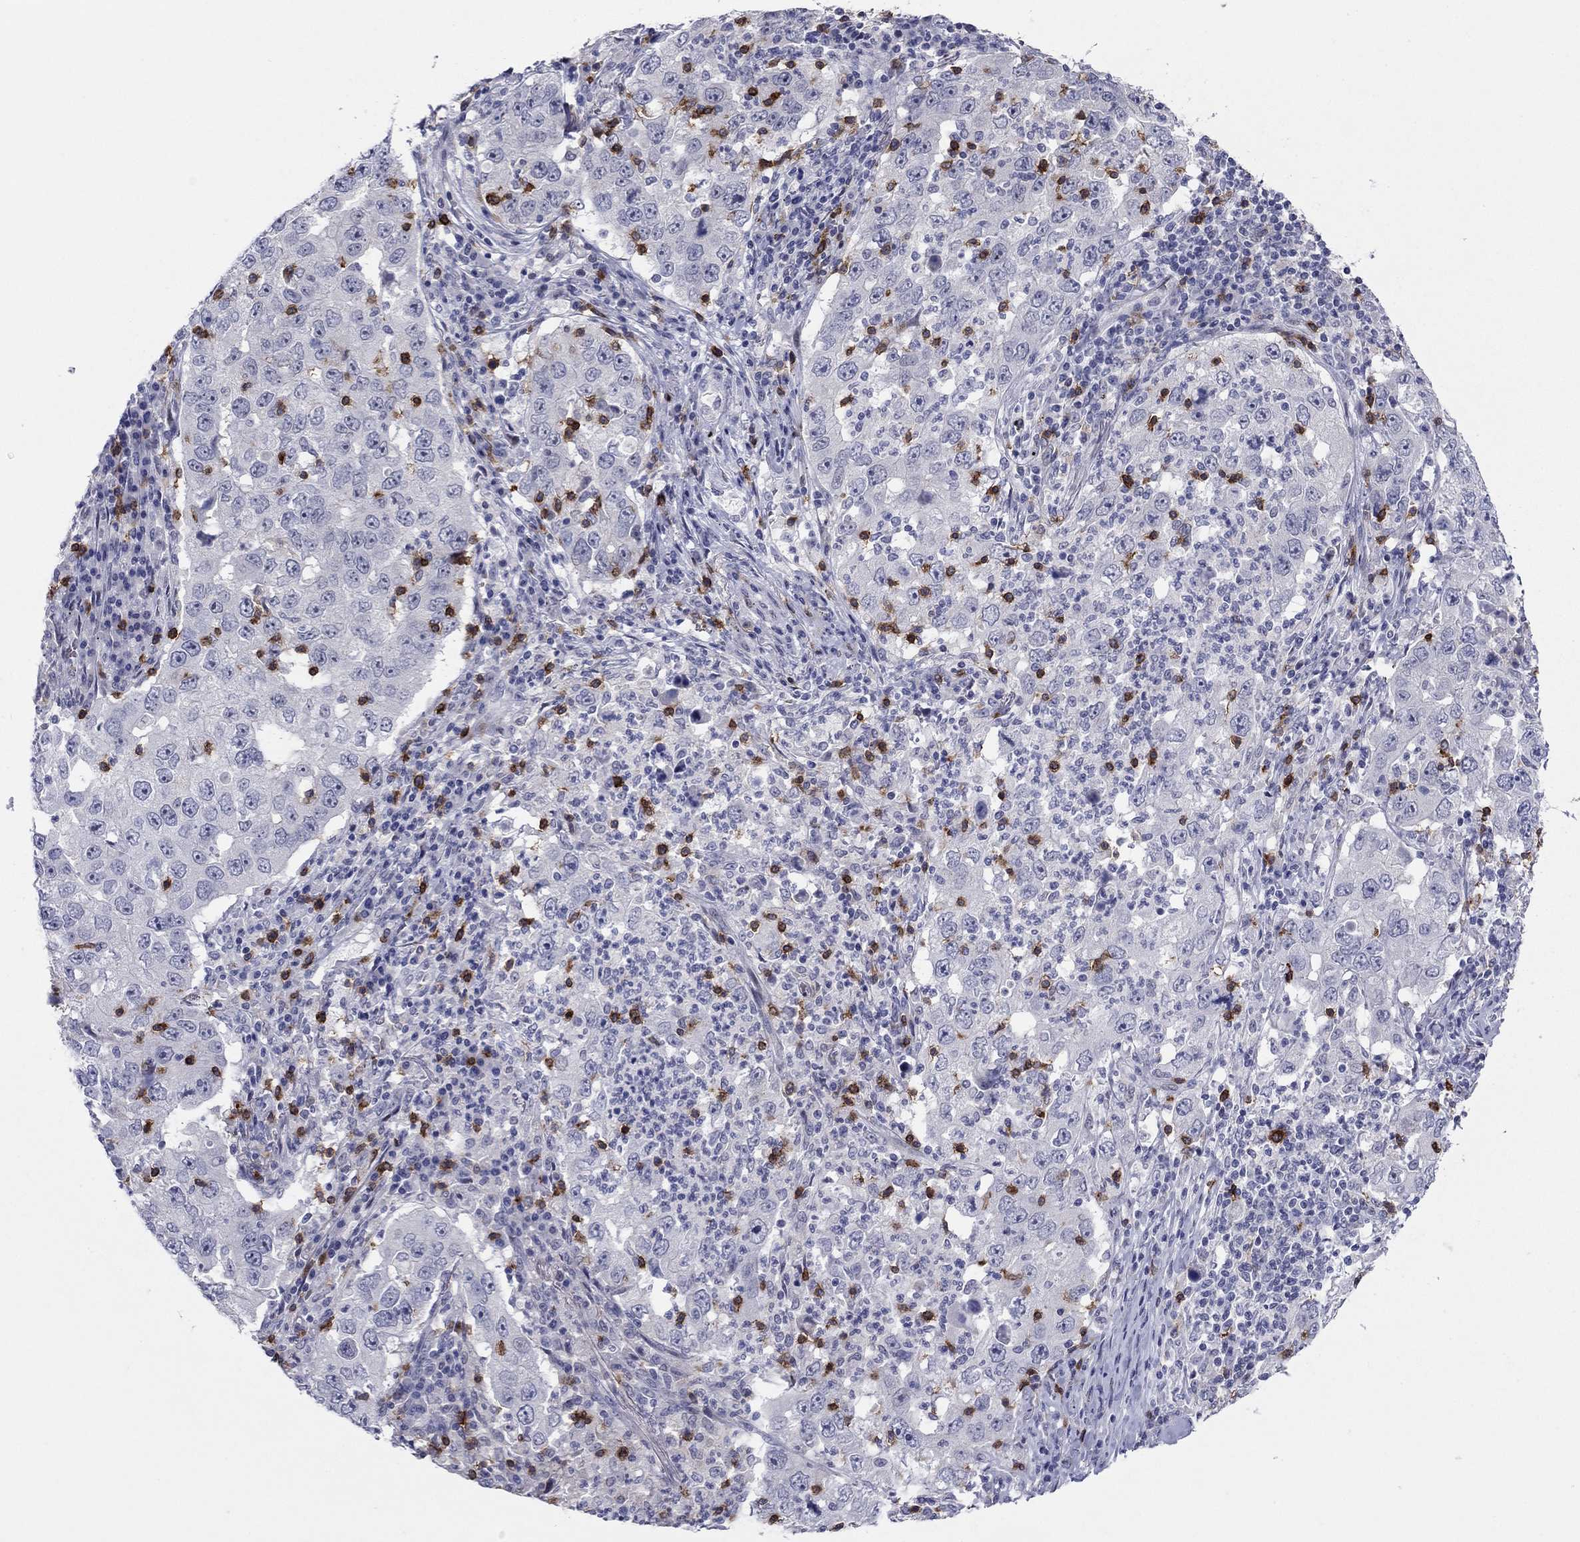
{"staining": {"intensity": "negative", "quantity": "none", "location": "none"}, "tissue": "lung cancer", "cell_type": "Tumor cells", "image_type": "cancer", "snomed": [{"axis": "morphology", "description": "Adenocarcinoma, NOS"}, {"axis": "topography", "description": "Lung"}], "caption": "This is a photomicrograph of IHC staining of lung adenocarcinoma, which shows no positivity in tumor cells.", "gene": "ITGAE", "patient": {"sex": "male", "age": 73}}